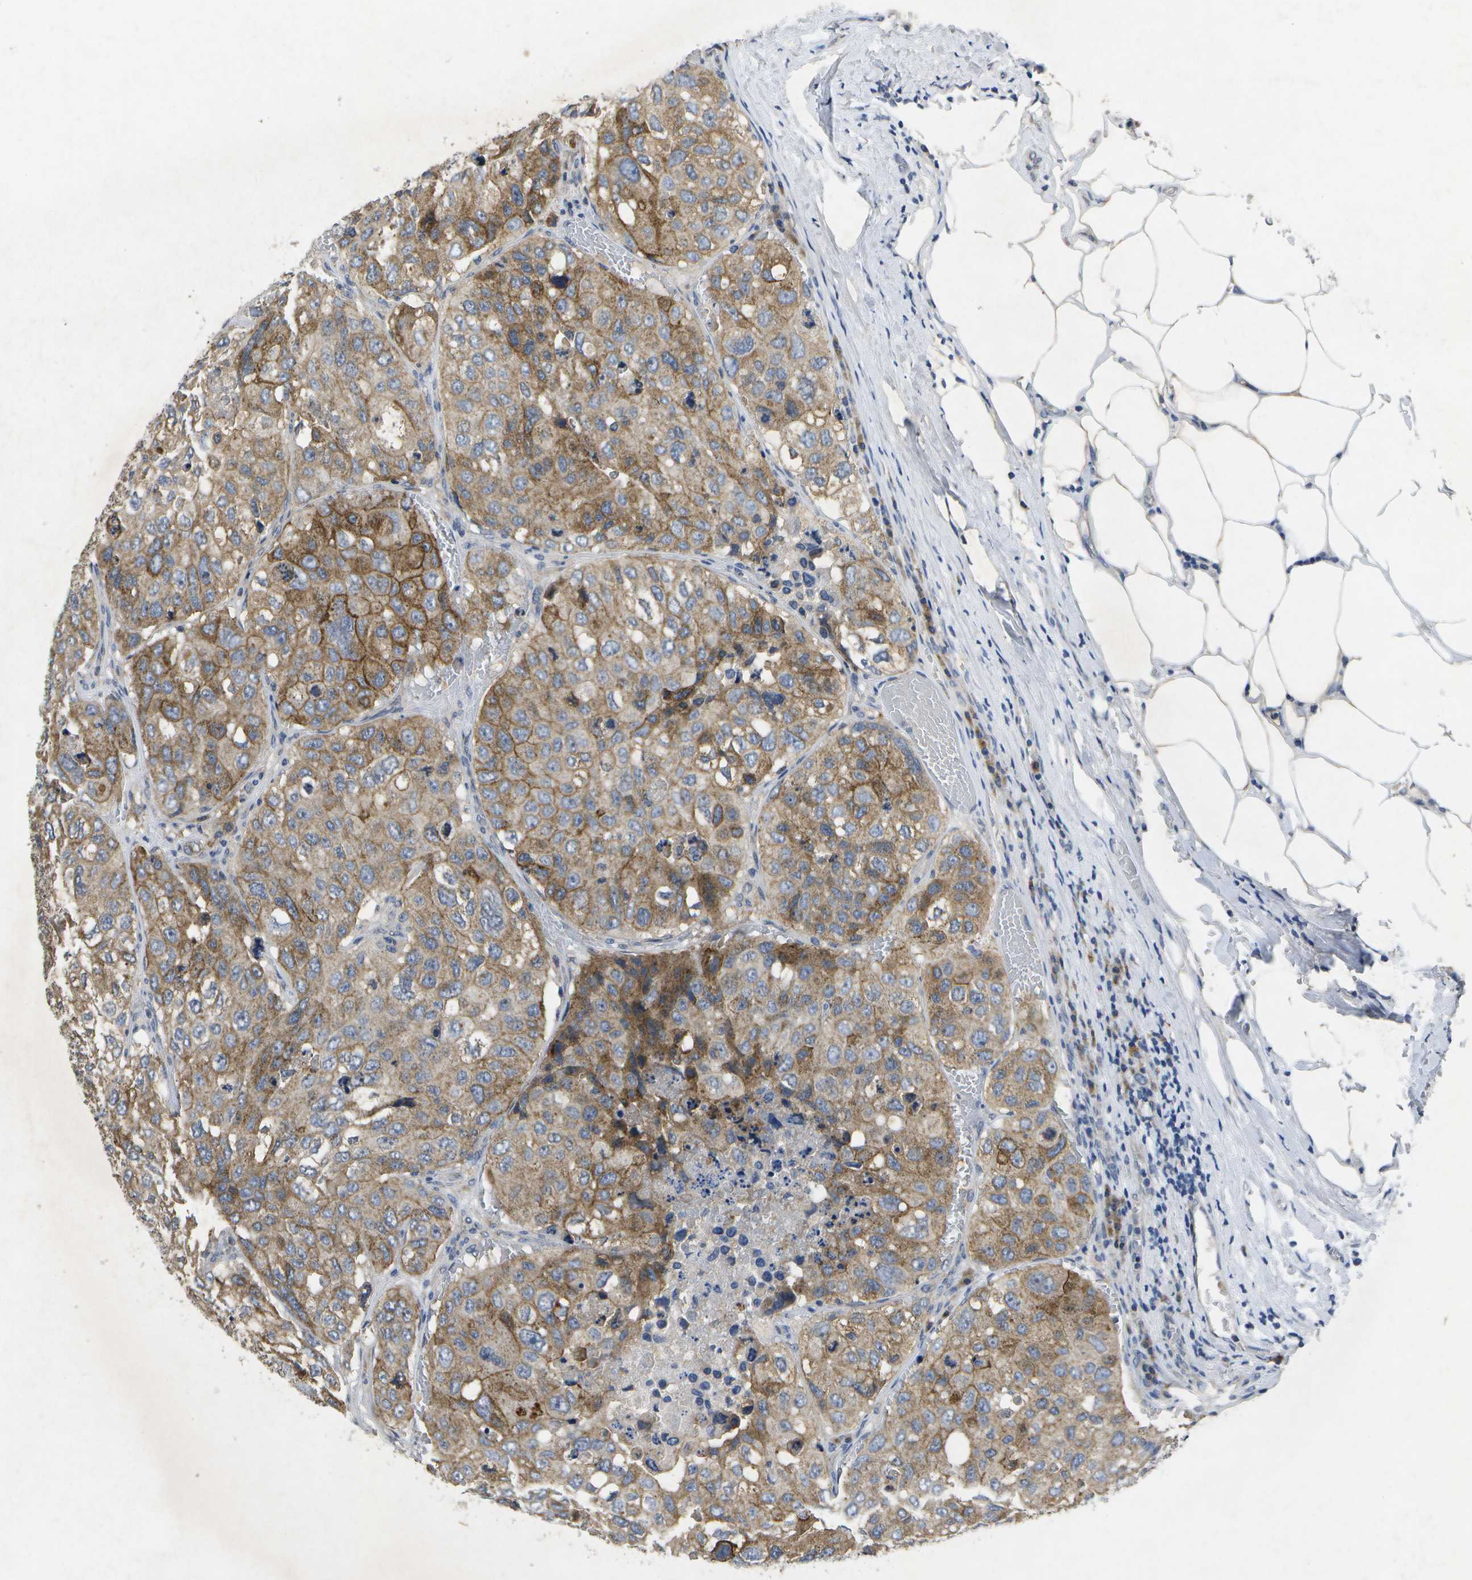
{"staining": {"intensity": "moderate", "quantity": ">75%", "location": "cytoplasmic/membranous"}, "tissue": "urothelial cancer", "cell_type": "Tumor cells", "image_type": "cancer", "snomed": [{"axis": "morphology", "description": "Urothelial carcinoma, High grade"}, {"axis": "topography", "description": "Lymph node"}, {"axis": "topography", "description": "Urinary bladder"}], "caption": "IHC (DAB) staining of urothelial cancer shows moderate cytoplasmic/membranous protein staining in approximately >75% of tumor cells. Nuclei are stained in blue.", "gene": "KDELR1", "patient": {"sex": "male", "age": 51}}